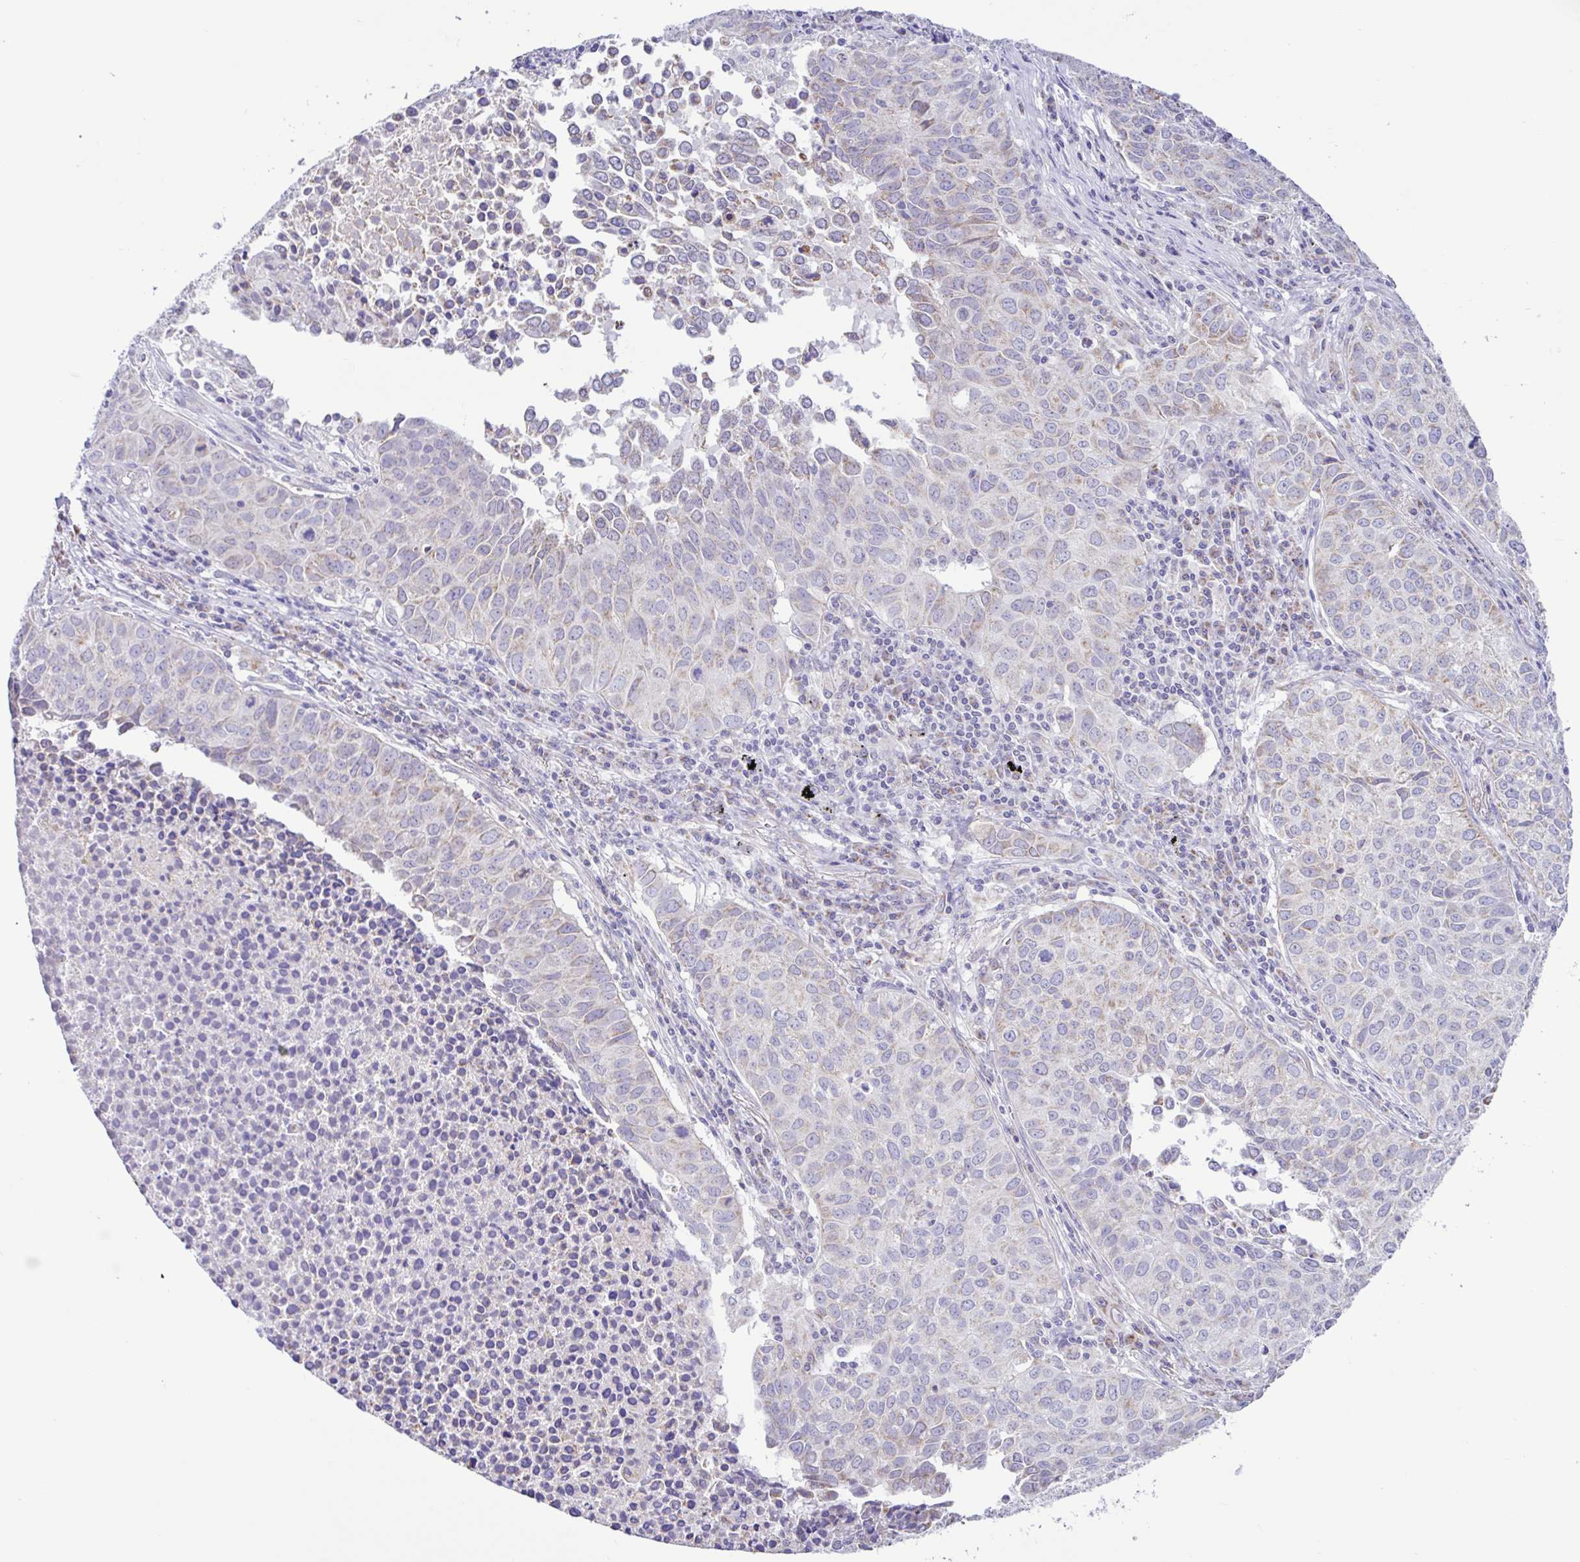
{"staining": {"intensity": "weak", "quantity": "25%-75%", "location": "cytoplasmic/membranous"}, "tissue": "lung cancer", "cell_type": "Tumor cells", "image_type": "cancer", "snomed": [{"axis": "morphology", "description": "Adenocarcinoma, NOS"}, {"axis": "topography", "description": "Lung"}], "caption": "The image shows staining of lung cancer, revealing weak cytoplasmic/membranous protein staining (brown color) within tumor cells.", "gene": "NDUFS2", "patient": {"sex": "female", "age": 50}}